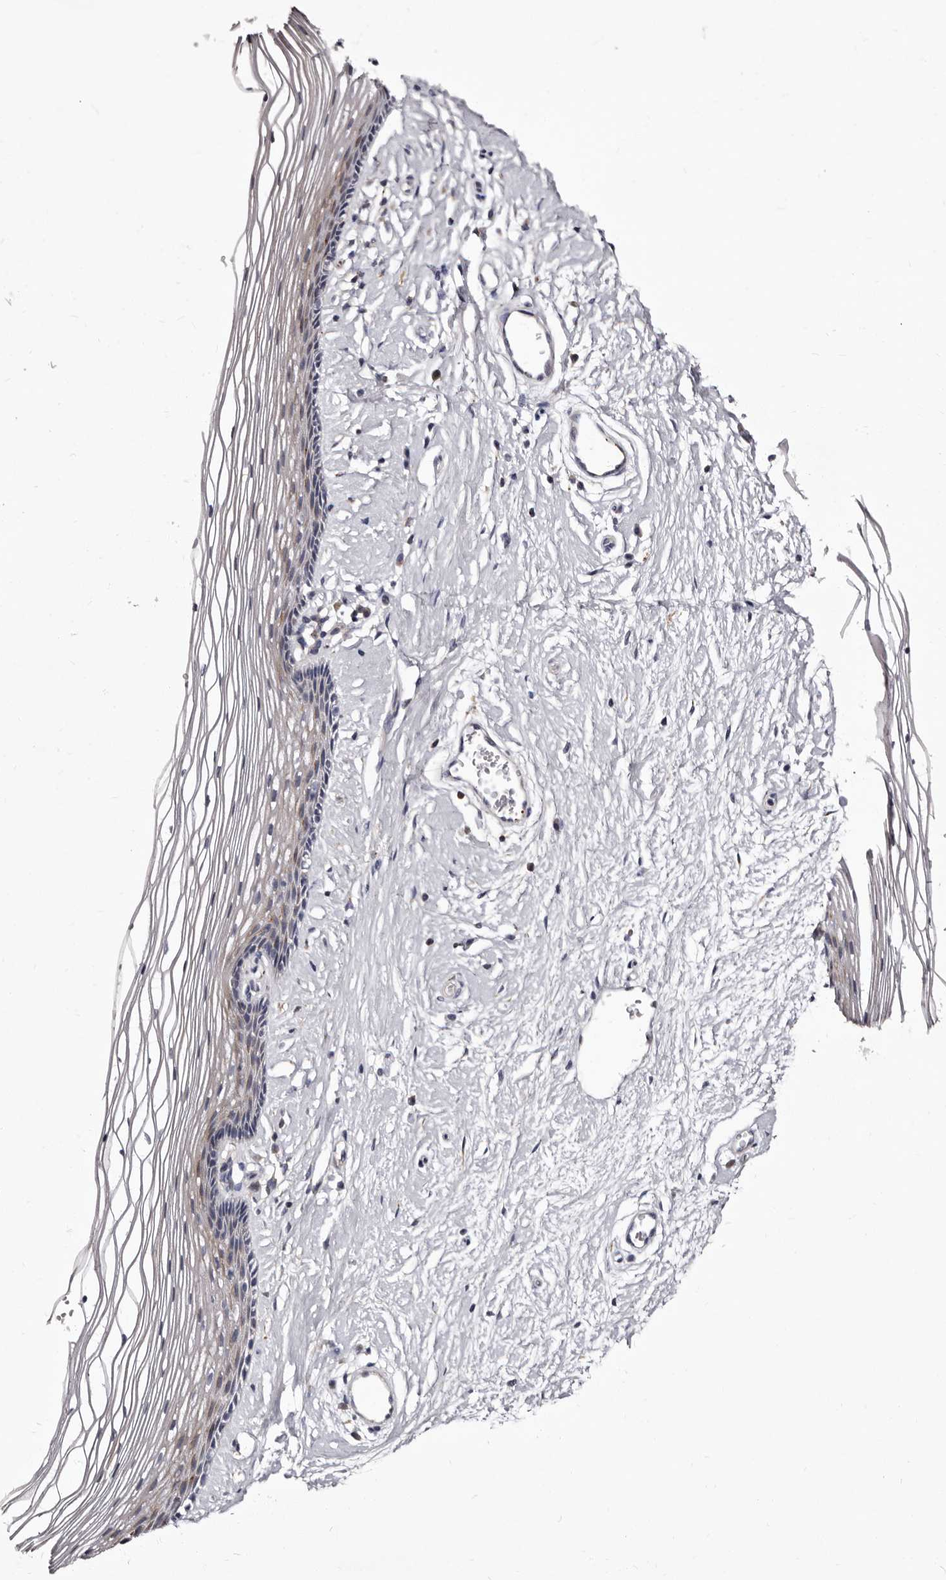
{"staining": {"intensity": "weak", "quantity": "25%-75%", "location": "cytoplasmic/membranous"}, "tissue": "vagina", "cell_type": "Squamous epithelial cells", "image_type": "normal", "snomed": [{"axis": "morphology", "description": "Normal tissue, NOS"}, {"axis": "topography", "description": "Vagina"}], "caption": "Immunohistochemical staining of benign vagina shows low levels of weak cytoplasmic/membranous positivity in about 25%-75% of squamous epithelial cells. The protein of interest is shown in brown color, while the nuclei are stained blue.", "gene": "AUNIP", "patient": {"sex": "female", "age": 46}}